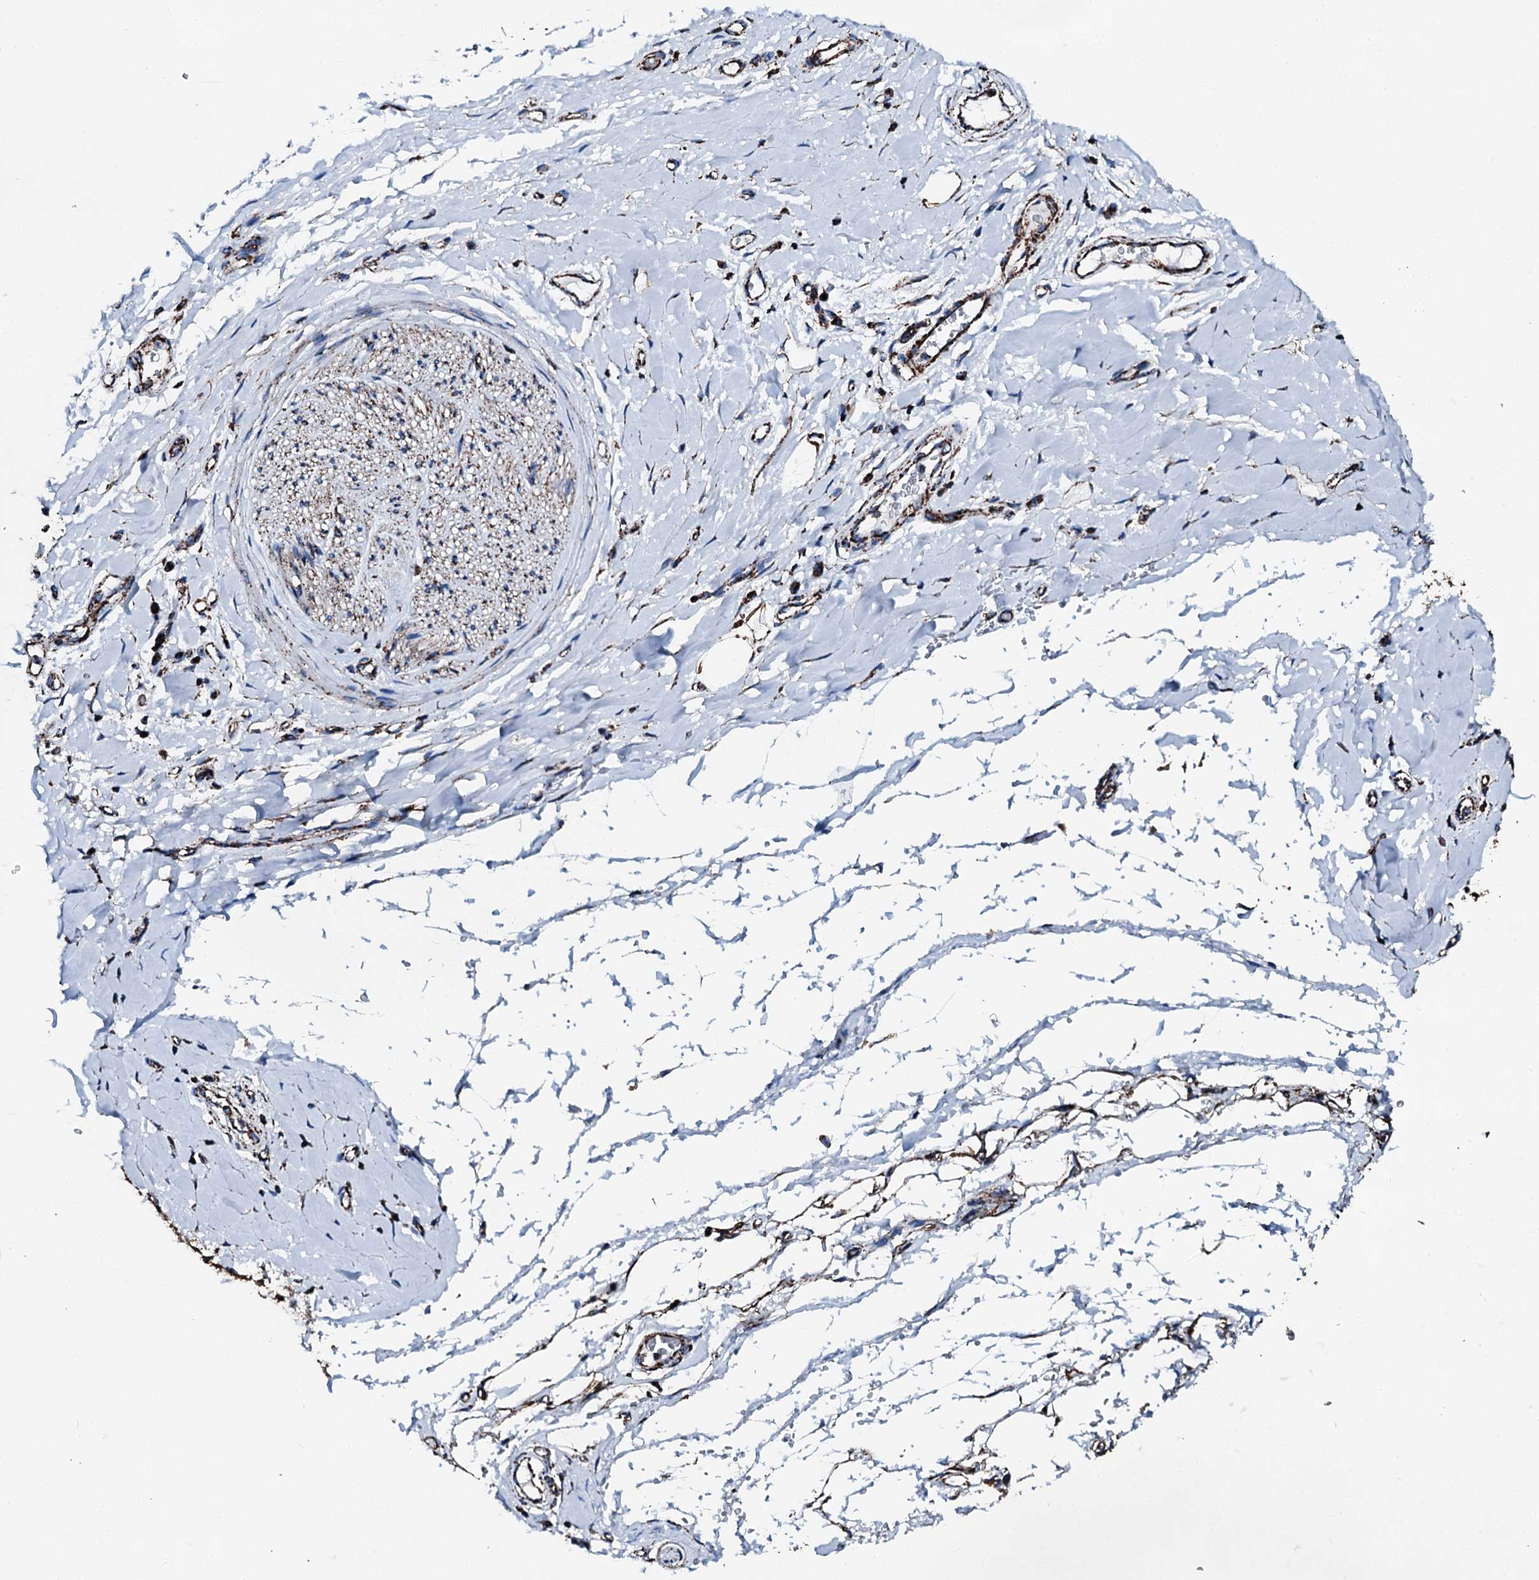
{"staining": {"intensity": "strong", "quantity": ">75%", "location": "cytoplasmic/membranous"}, "tissue": "adipose tissue", "cell_type": "Adipocytes", "image_type": "normal", "snomed": [{"axis": "morphology", "description": "Normal tissue, NOS"}, {"axis": "morphology", "description": "Adenocarcinoma, NOS"}, {"axis": "topography", "description": "Stomach, upper"}, {"axis": "topography", "description": "Peripheral nerve tissue"}], "caption": "High-magnification brightfield microscopy of unremarkable adipose tissue stained with DAB (brown) and counterstained with hematoxylin (blue). adipocytes exhibit strong cytoplasmic/membranous expression is appreciated in about>75% of cells.", "gene": "HADH", "patient": {"sex": "male", "age": 62}}